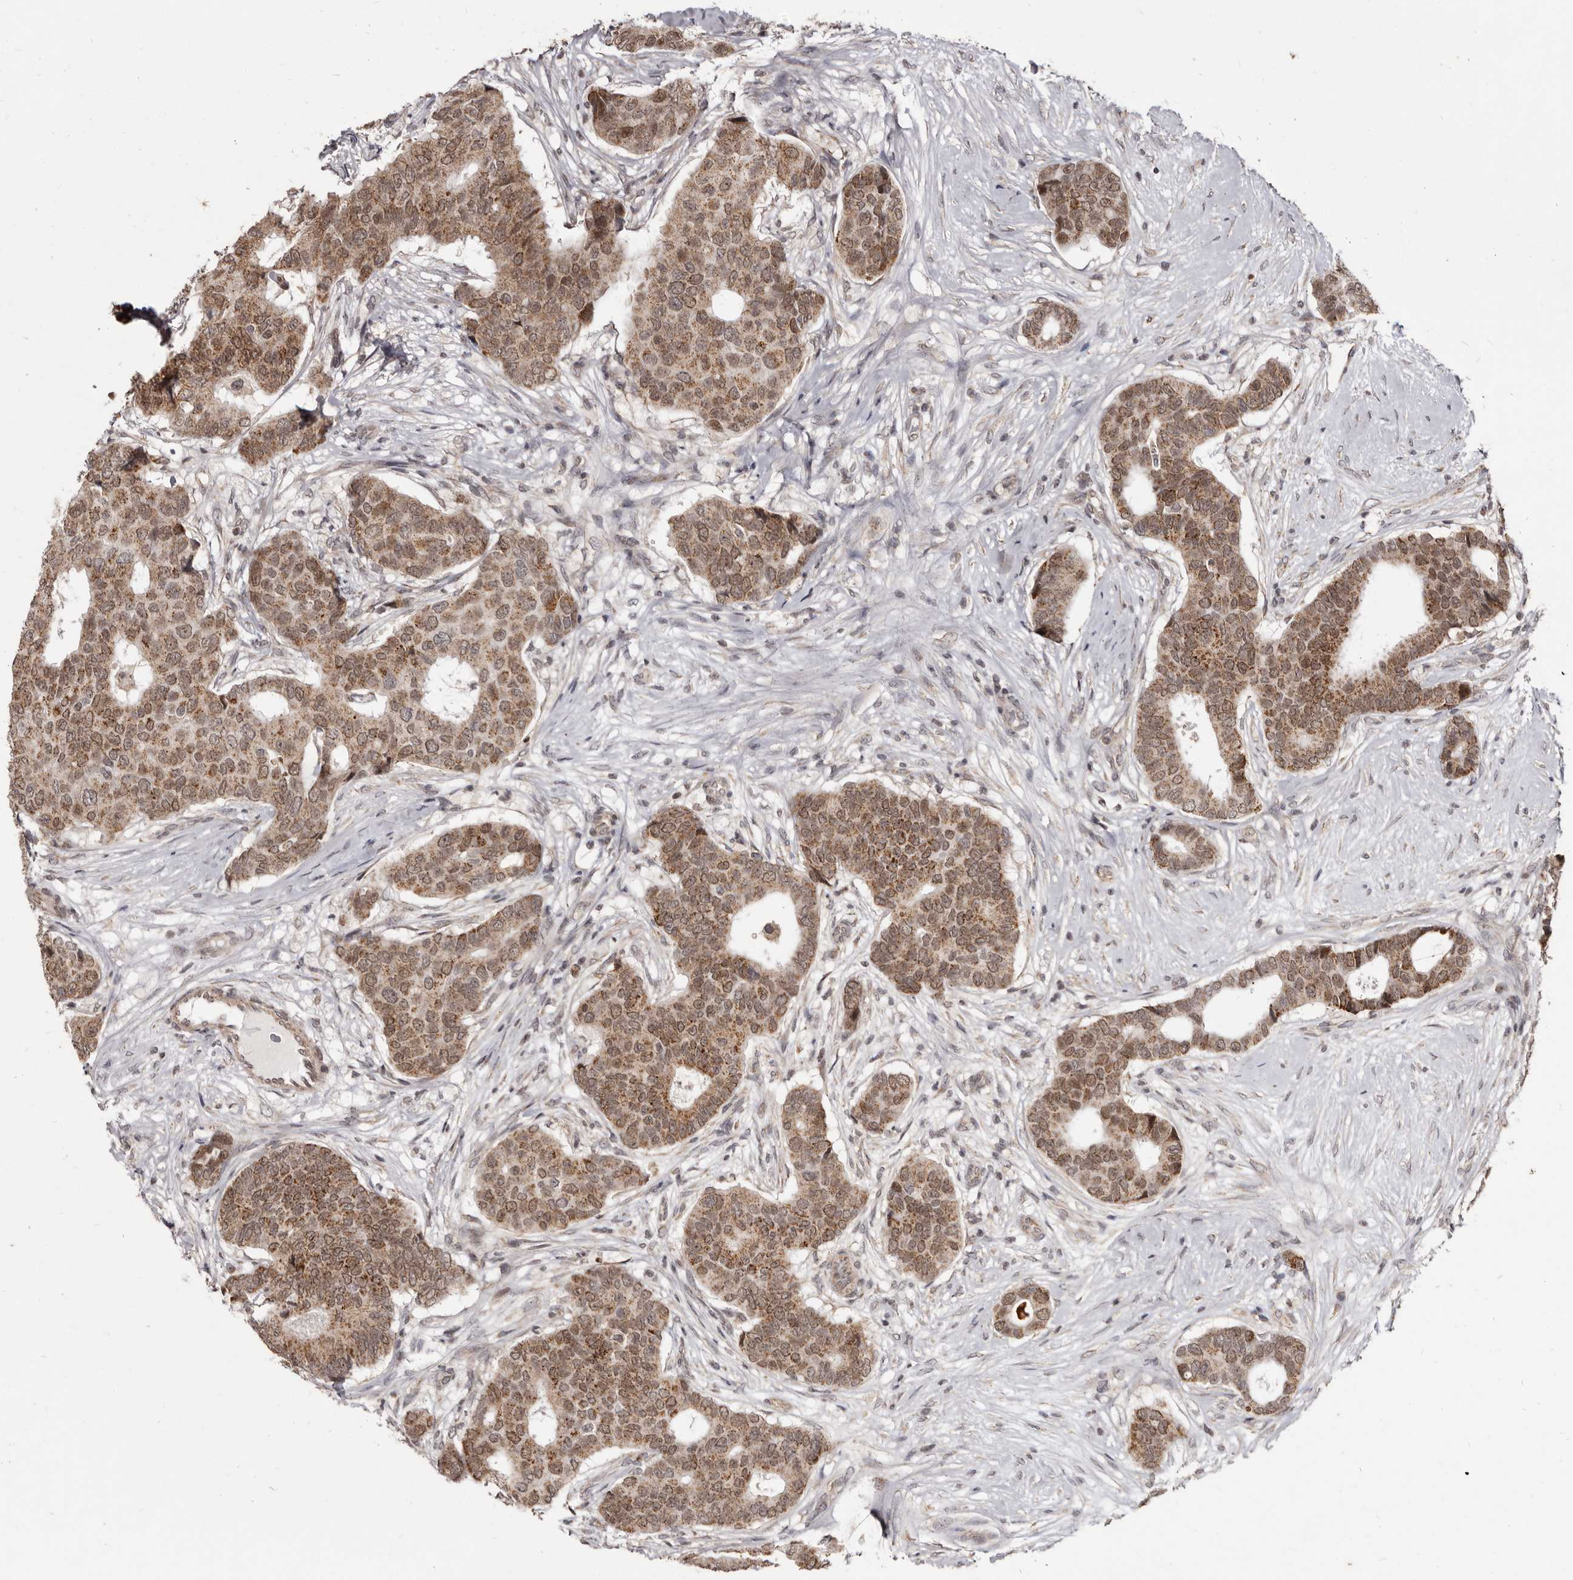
{"staining": {"intensity": "moderate", "quantity": ">75%", "location": "cytoplasmic/membranous,nuclear"}, "tissue": "breast cancer", "cell_type": "Tumor cells", "image_type": "cancer", "snomed": [{"axis": "morphology", "description": "Duct carcinoma"}, {"axis": "topography", "description": "Breast"}], "caption": "Protein analysis of invasive ductal carcinoma (breast) tissue demonstrates moderate cytoplasmic/membranous and nuclear positivity in about >75% of tumor cells.", "gene": "THUMPD1", "patient": {"sex": "female", "age": 75}}